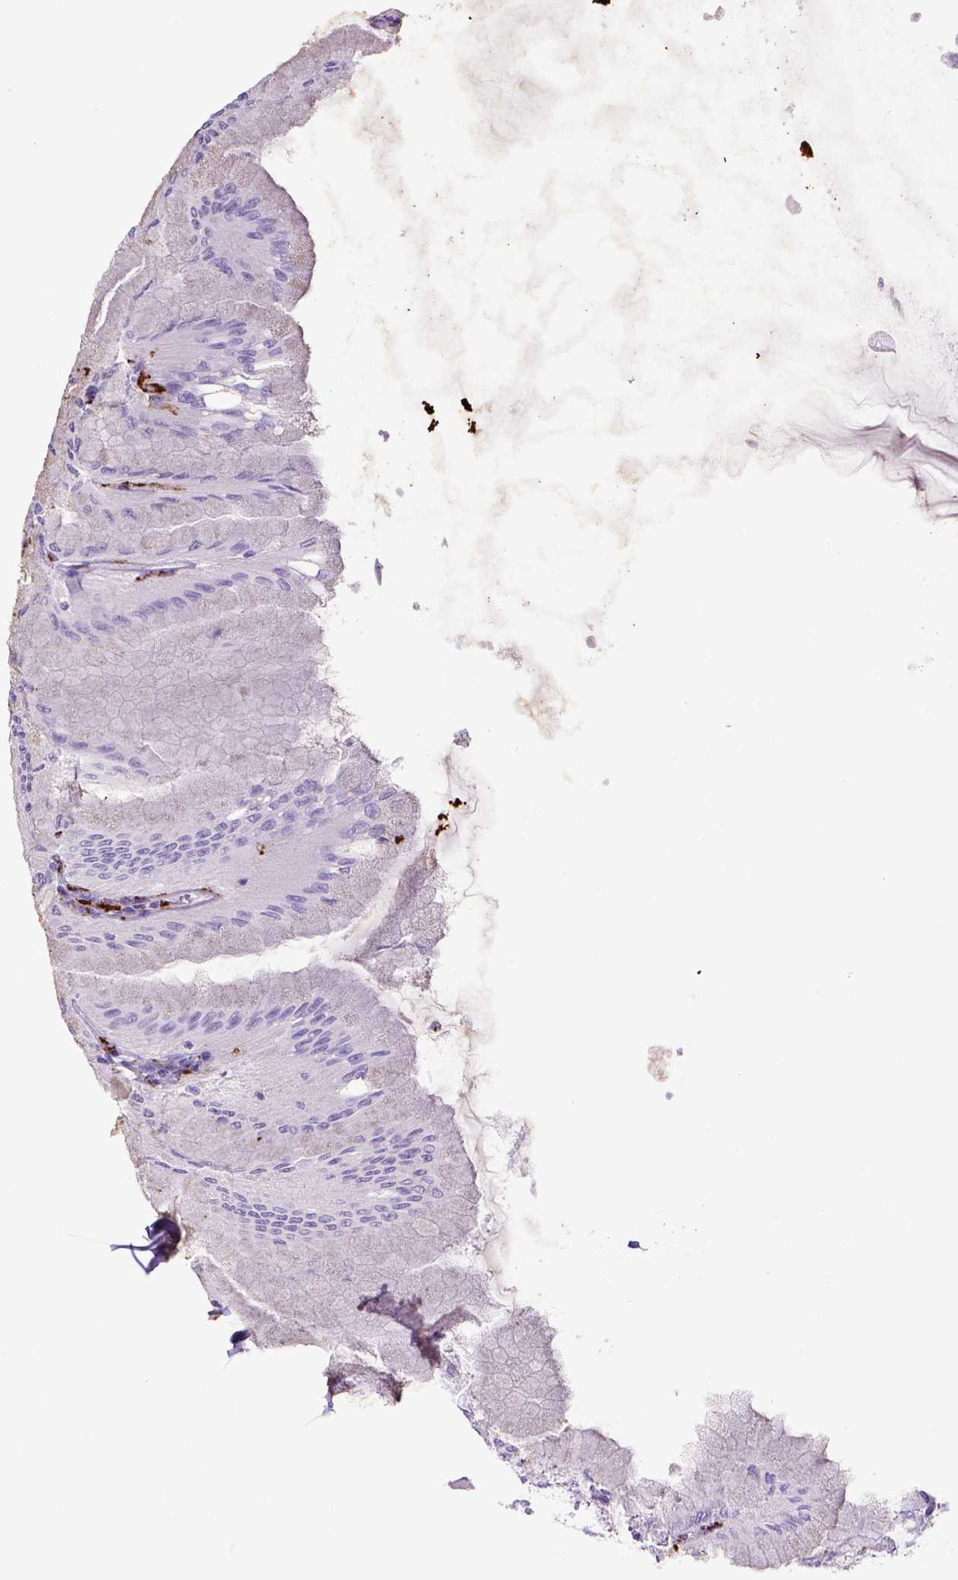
{"staining": {"intensity": "negative", "quantity": "none", "location": "none"}, "tissue": "stomach", "cell_type": "Glandular cells", "image_type": "normal", "snomed": [{"axis": "morphology", "description": "Normal tissue, NOS"}, {"axis": "topography", "description": "Stomach, upper"}], "caption": "Protein analysis of benign stomach reveals no significant positivity in glandular cells.", "gene": "CD68", "patient": {"sex": "male", "age": 60}}